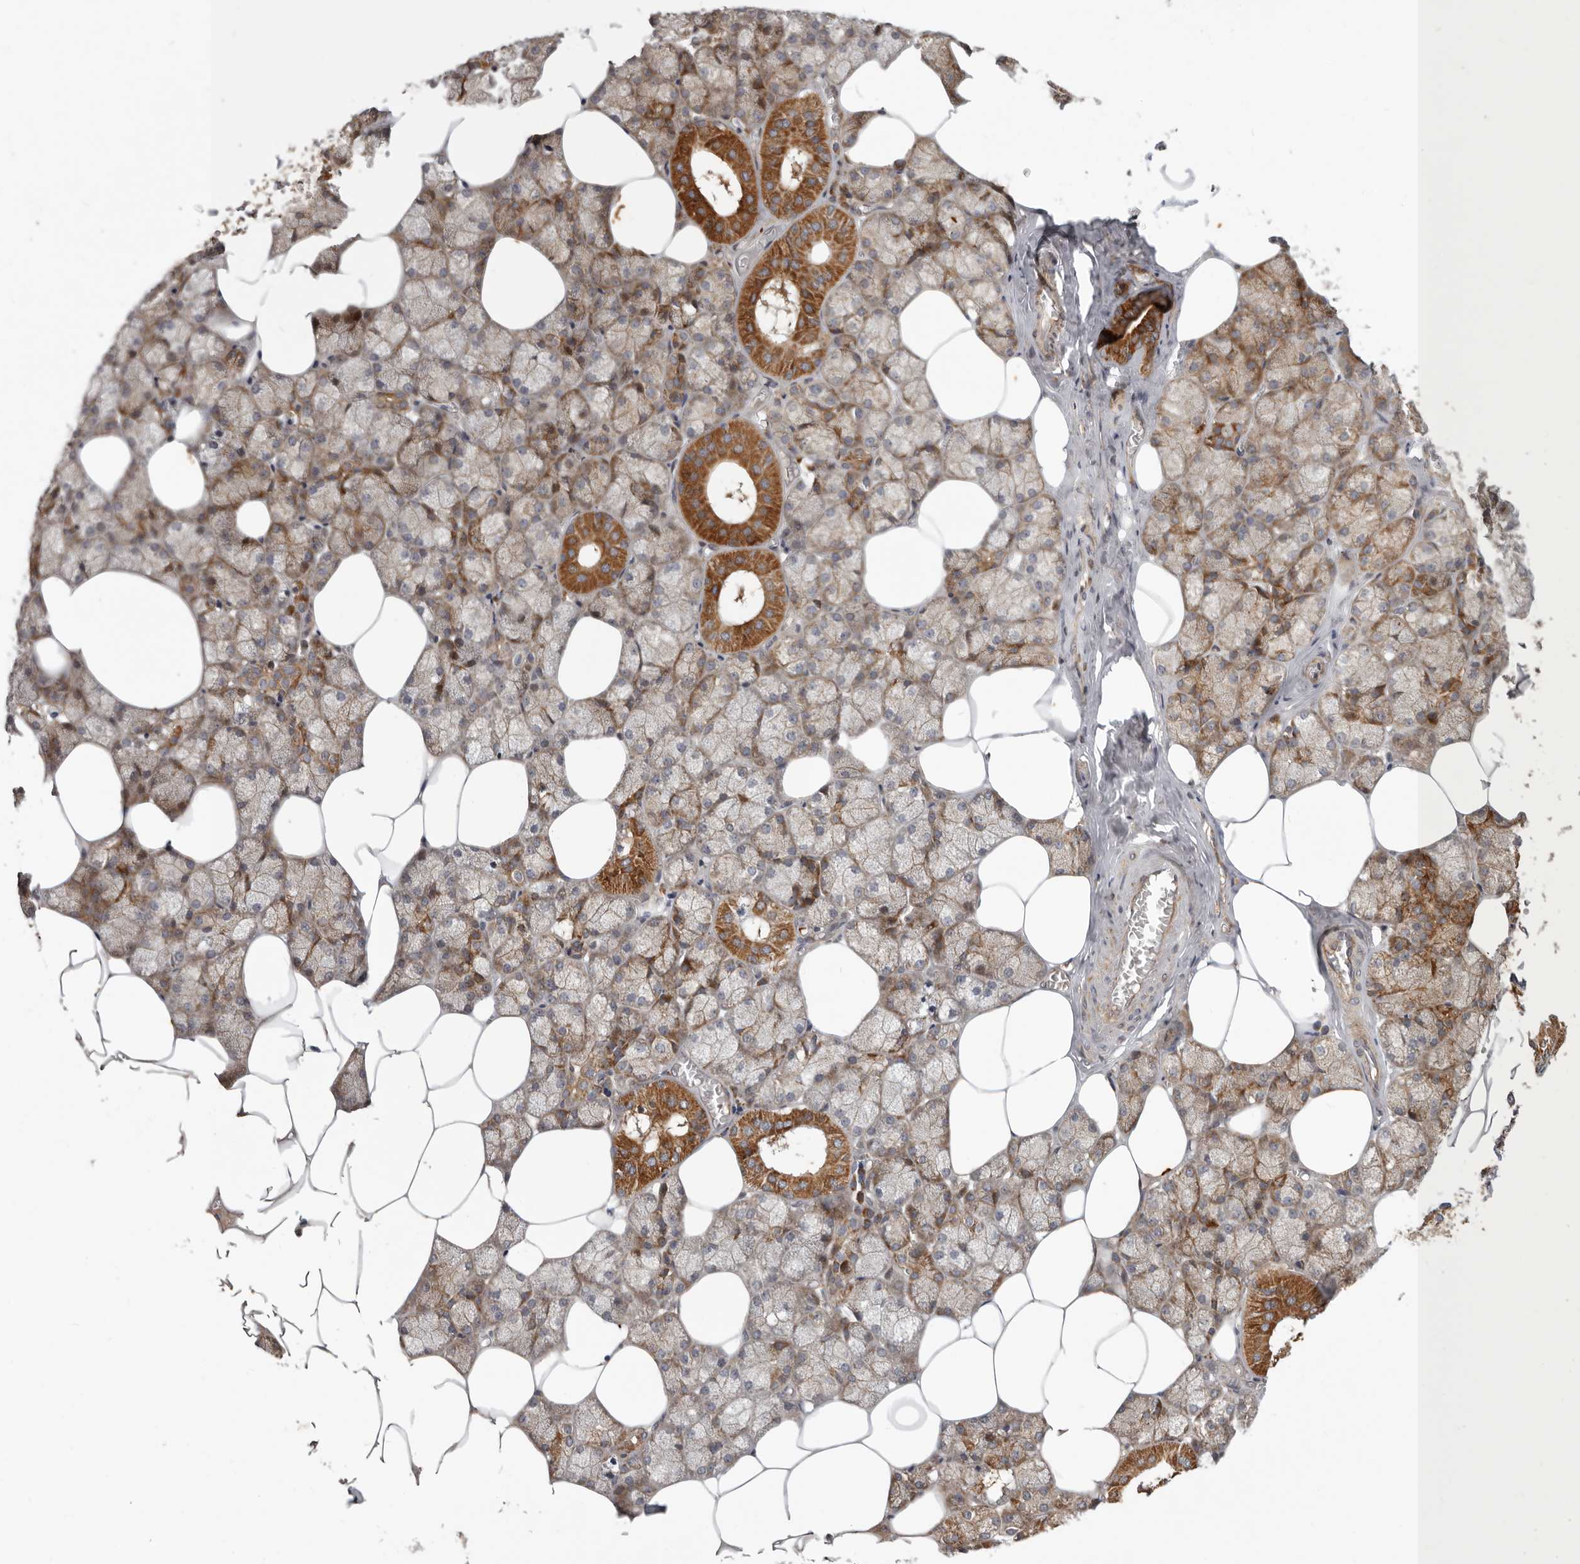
{"staining": {"intensity": "strong", "quantity": "25%-75%", "location": "cytoplasmic/membranous"}, "tissue": "salivary gland", "cell_type": "Glandular cells", "image_type": "normal", "snomed": [{"axis": "morphology", "description": "Normal tissue, NOS"}, {"axis": "topography", "description": "Salivary gland"}], "caption": "Protein analysis of unremarkable salivary gland exhibits strong cytoplasmic/membranous staining in about 25%-75% of glandular cells. (IHC, brightfield microscopy, high magnification).", "gene": "MRPS10", "patient": {"sex": "male", "age": 62}}